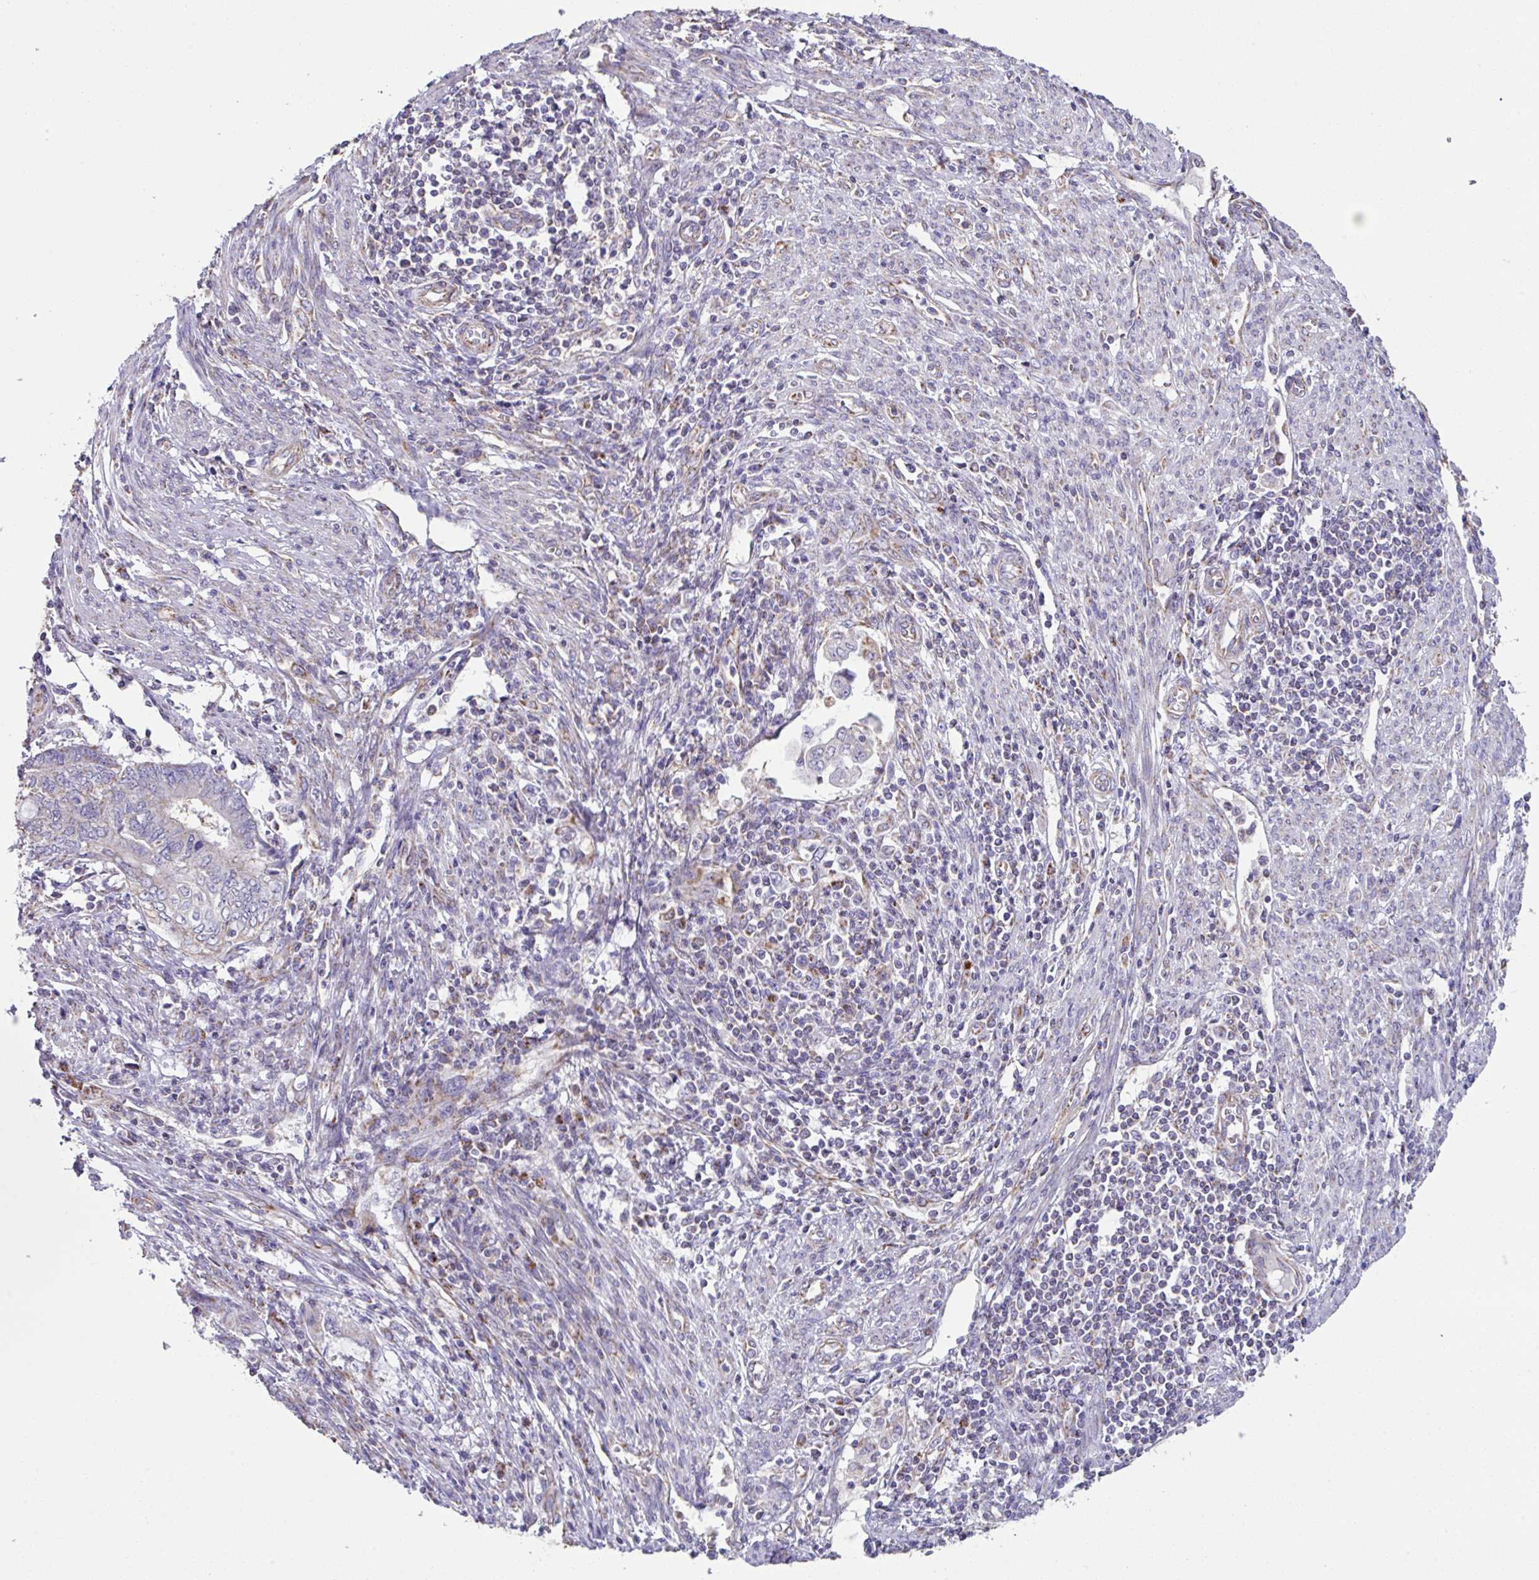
{"staining": {"intensity": "moderate", "quantity": ">75%", "location": "cytoplasmic/membranous"}, "tissue": "endometrial cancer", "cell_type": "Tumor cells", "image_type": "cancer", "snomed": [{"axis": "morphology", "description": "Adenocarcinoma, NOS"}, {"axis": "topography", "description": "Uterus"}, {"axis": "topography", "description": "Endometrium"}], "caption": "Moderate cytoplasmic/membranous staining is identified in approximately >75% of tumor cells in endometrial adenocarcinoma.", "gene": "DOK7", "patient": {"sex": "female", "age": 70}}